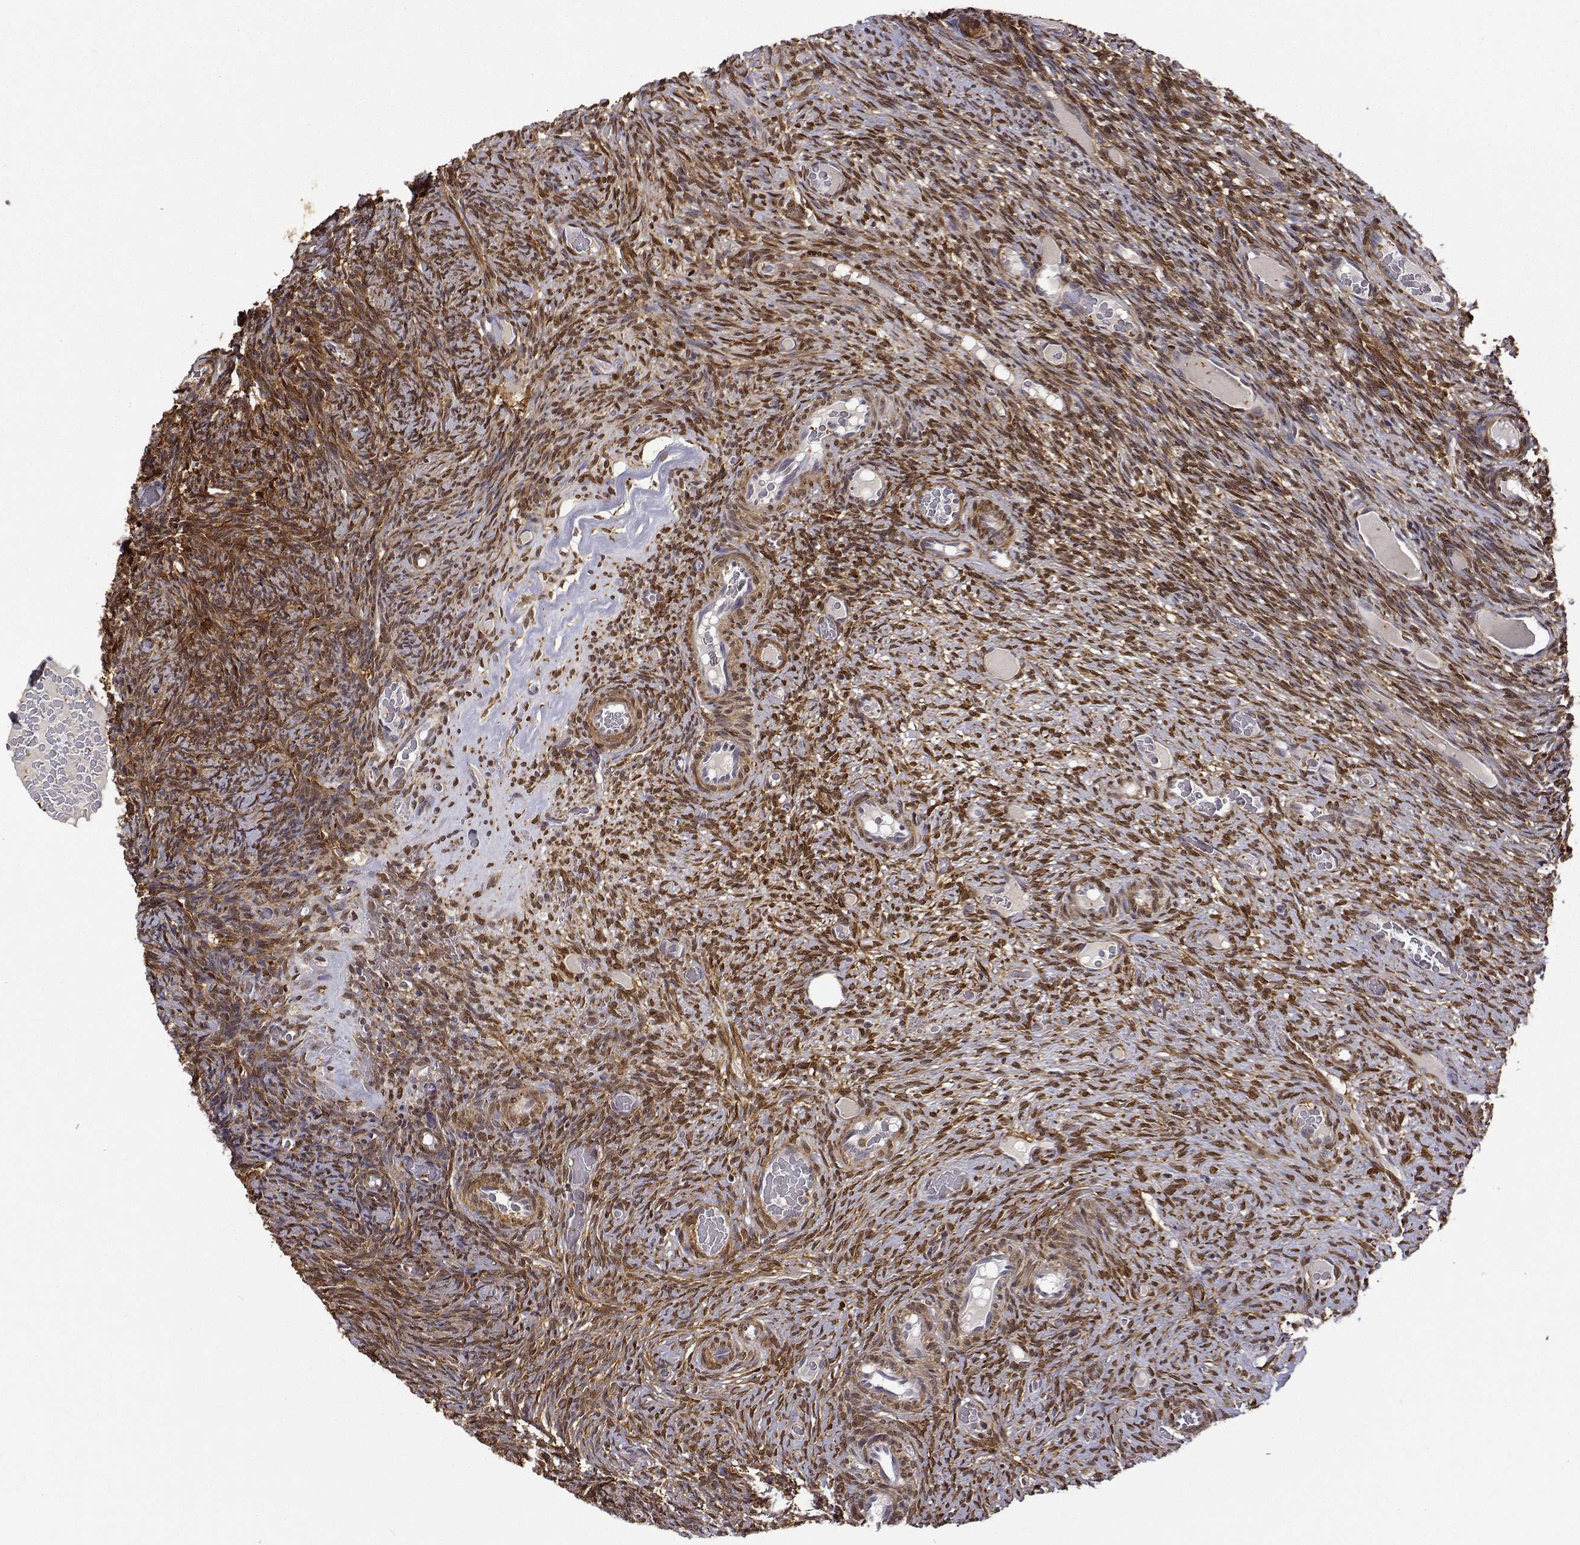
{"staining": {"intensity": "negative", "quantity": "none", "location": "none"}, "tissue": "ovary", "cell_type": "Follicle cells", "image_type": "normal", "snomed": [{"axis": "morphology", "description": "Normal tissue, NOS"}, {"axis": "topography", "description": "Ovary"}], "caption": "This is a histopathology image of immunohistochemistry (IHC) staining of unremarkable ovary, which shows no staining in follicle cells.", "gene": "PHGDH", "patient": {"sex": "female", "age": 34}}